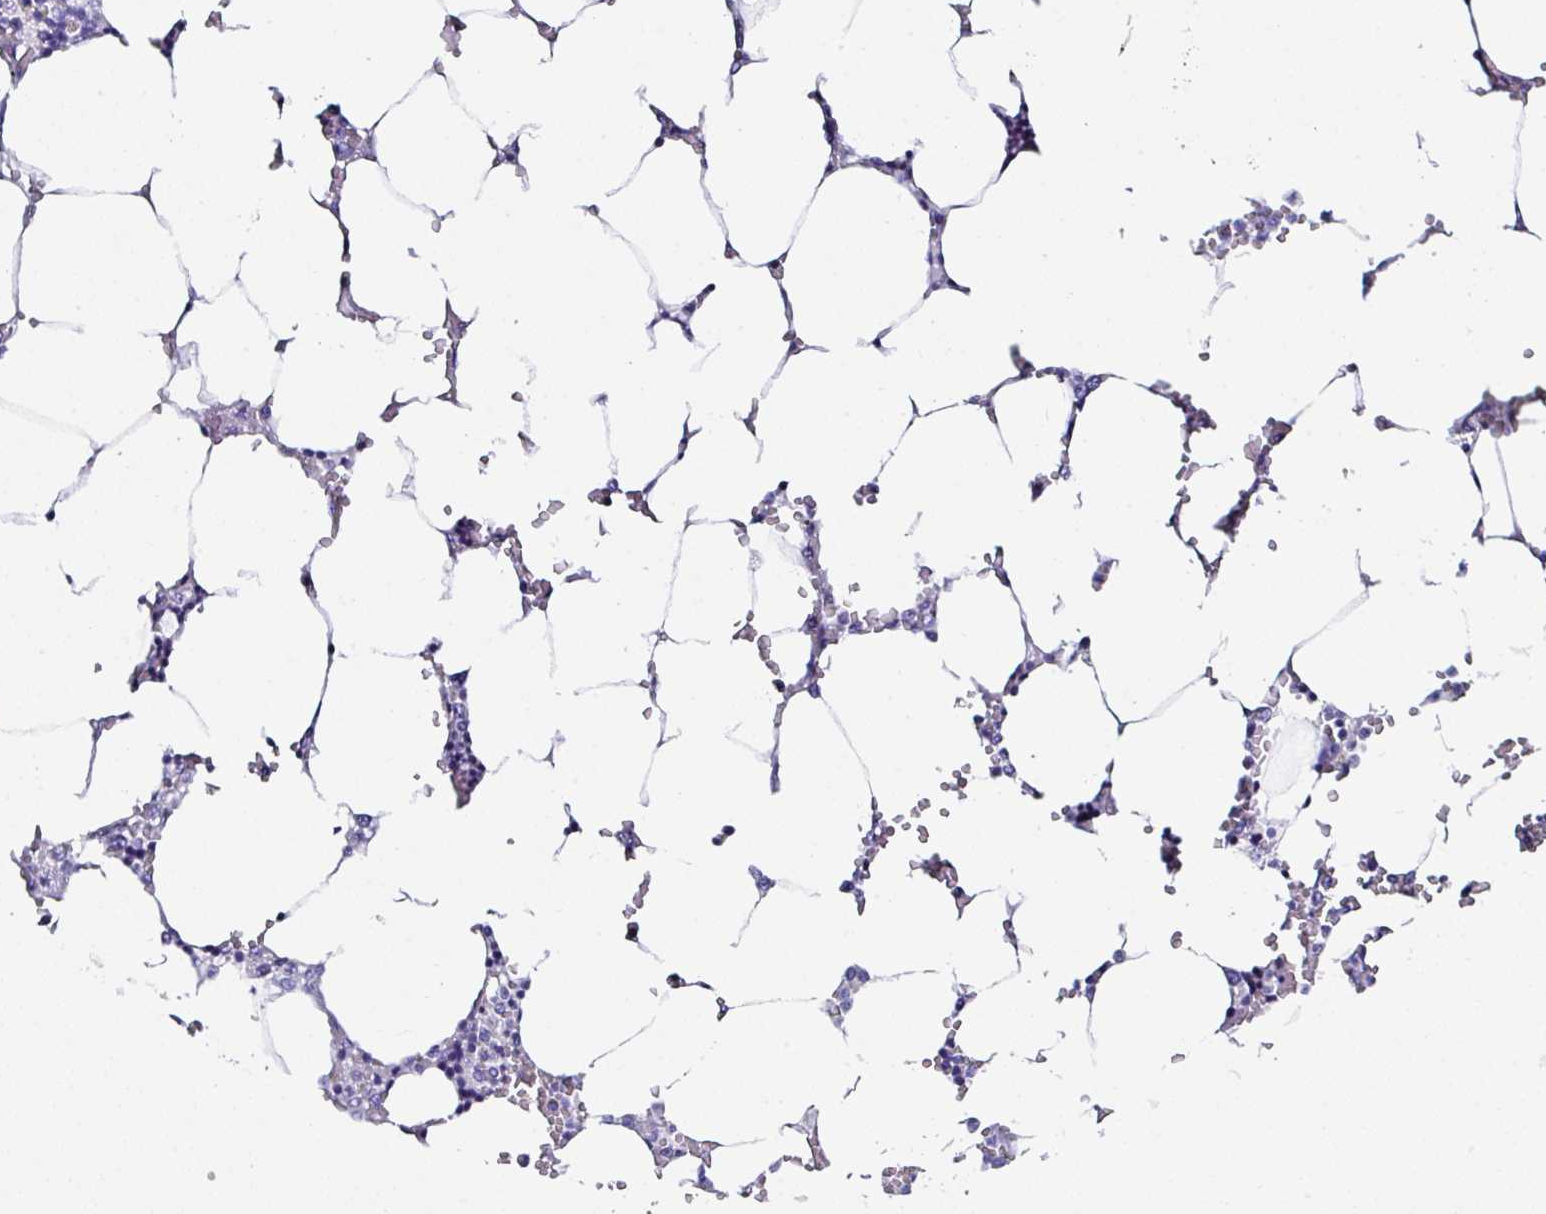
{"staining": {"intensity": "negative", "quantity": "none", "location": "none"}, "tissue": "bone marrow", "cell_type": "Hematopoietic cells", "image_type": "normal", "snomed": [{"axis": "morphology", "description": "Normal tissue, NOS"}, {"axis": "topography", "description": "Bone marrow"}], "caption": "DAB immunohistochemical staining of unremarkable human bone marrow reveals no significant expression in hematopoietic cells. (DAB (3,3'-diaminobenzidine) immunohistochemistry (IHC) visualized using brightfield microscopy, high magnification).", "gene": "UGT3A1", "patient": {"sex": "male", "age": 64}}